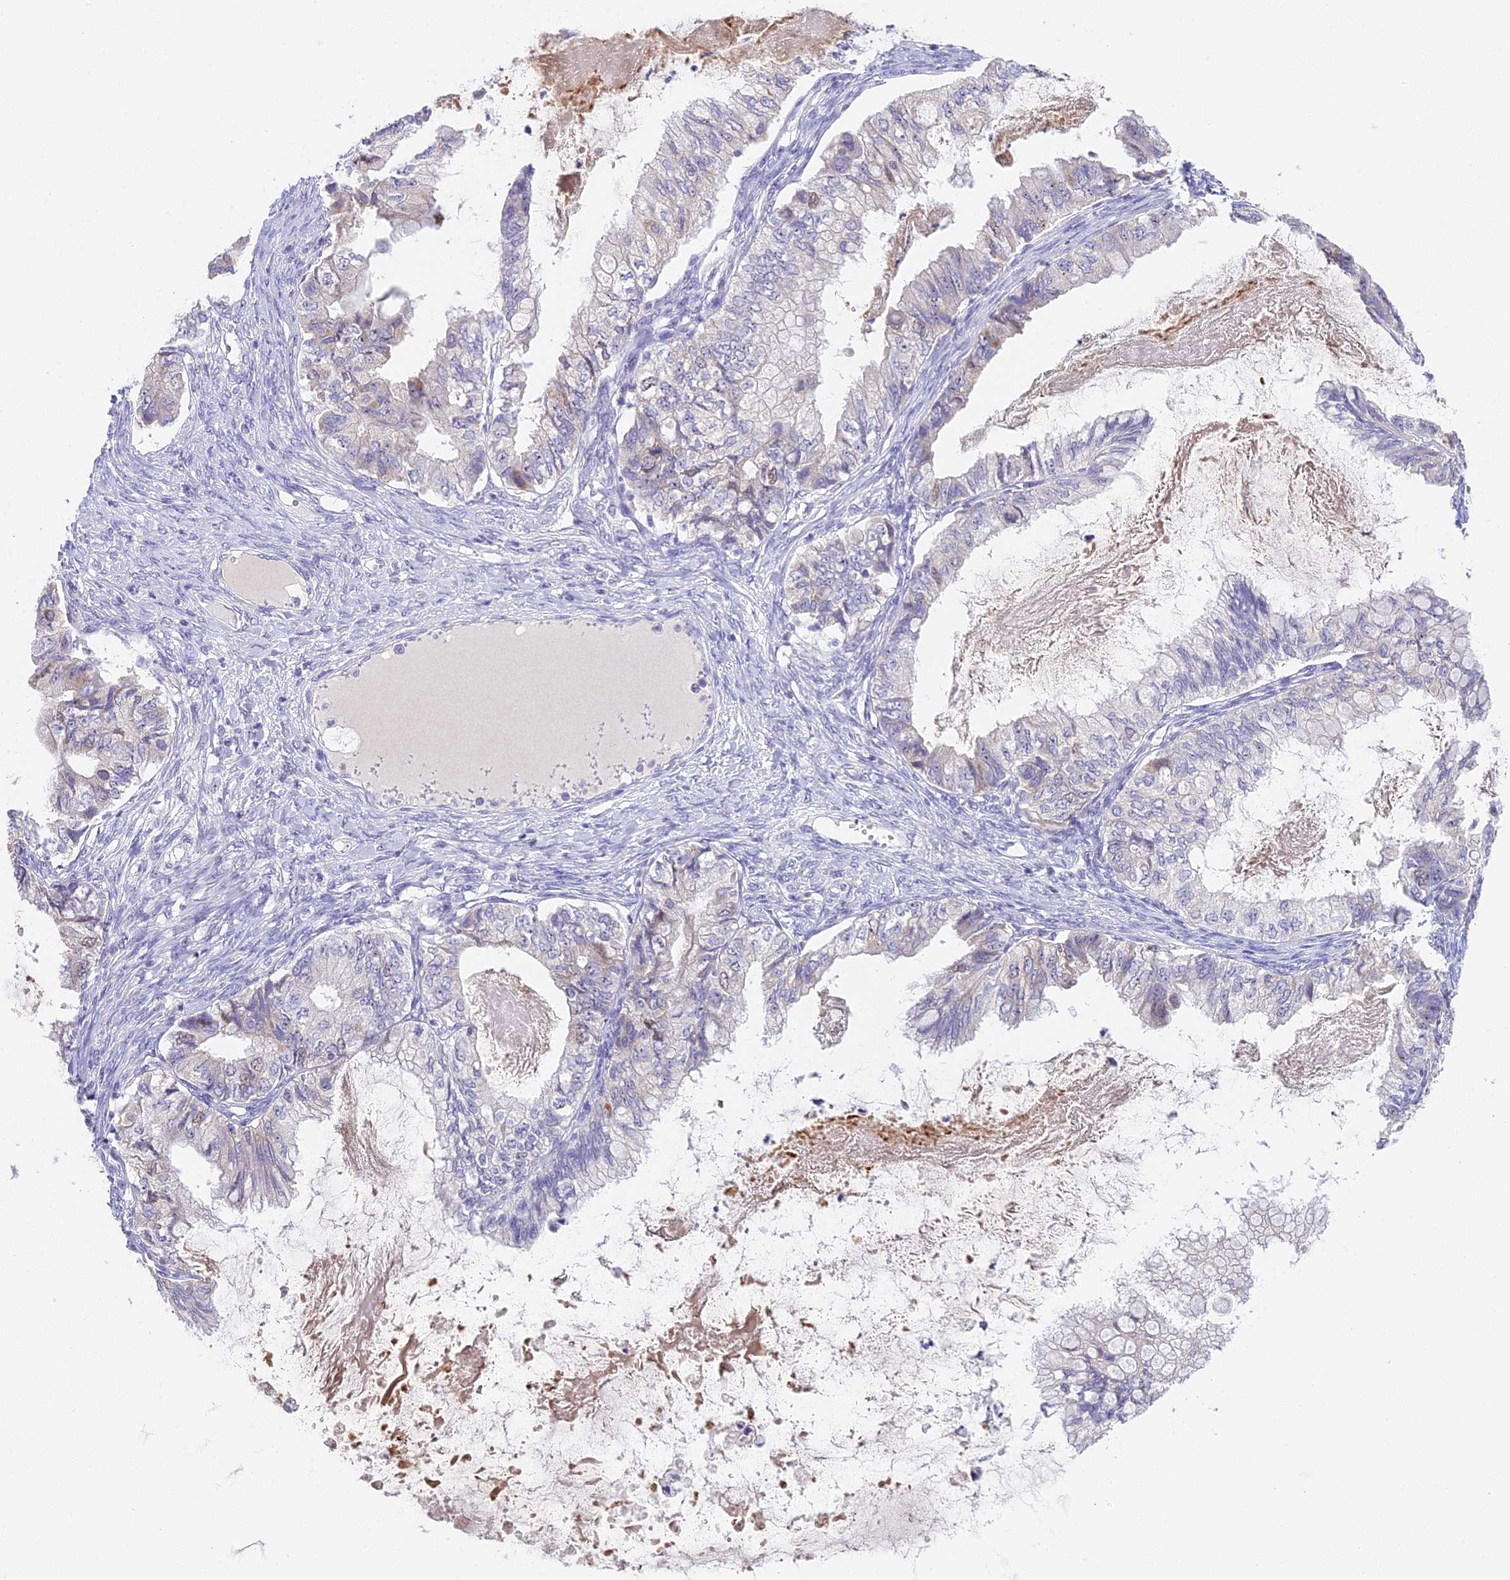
{"staining": {"intensity": "negative", "quantity": "none", "location": "none"}, "tissue": "ovarian cancer", "cell_type": "Tumor cells", "image_type": "cancer", "snomed": [{"axis": "morphology", "description": "Cystadenocarcinoma, mucinous, NOS"}, {"axis": "topography", "description": "Ovary"}], "caption": "Immunohistochemical staining of ovarian mucinous cystadenocarcinoma shows no significant expression in tumor cells.", "gene": "RAD51", "patient": {"sex": "female", "age": 80}}